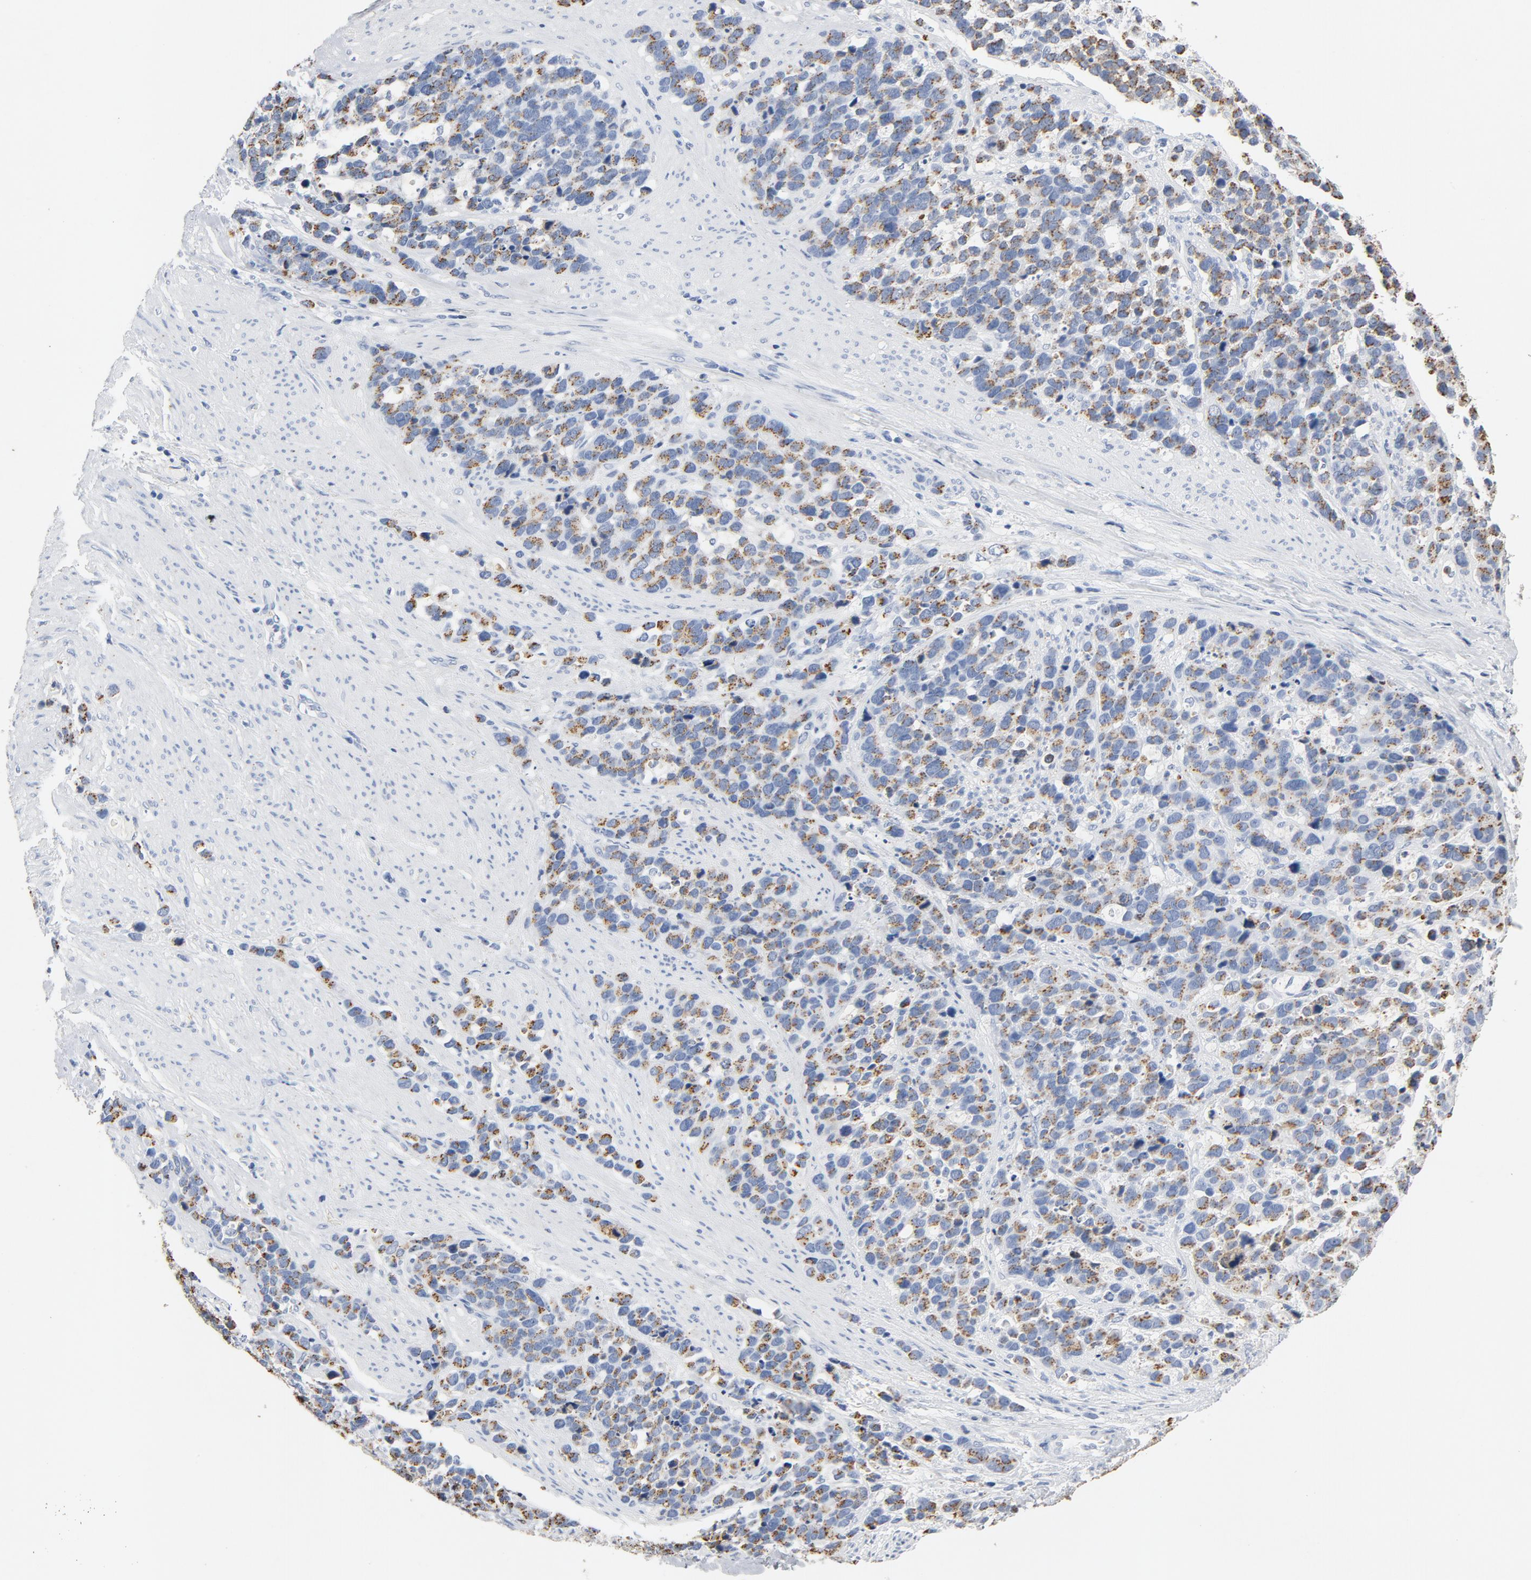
{"staining": {"intensity": "moderate", "quantity": ">75%", "location": "cytoplasmic/membranous"}, "tissue": "stomach cancer", "cell_type": "Tumor cells", "image_type": "cancer", "snomed": [{"axis": "morphology", "description": "Adenocarcinoma, NOS"}, {"axis": "topography", "description": "Stomach, upper"}], "caption": "IHC staining of stomach cancer, which reveals medium levels of moderate cytoplasmic/membranous expression in about >75% of tumor cells indicating moderate cytoplasmic/membranous protein positivity. The staining was performed using DAB (3,3'-diaminobenzidine) (brown) for protein detection and nuclei were counterstained in hematoxylin (blue).", "gene": "PTPRB", "patient": {"sex": "male", "age": 71}}